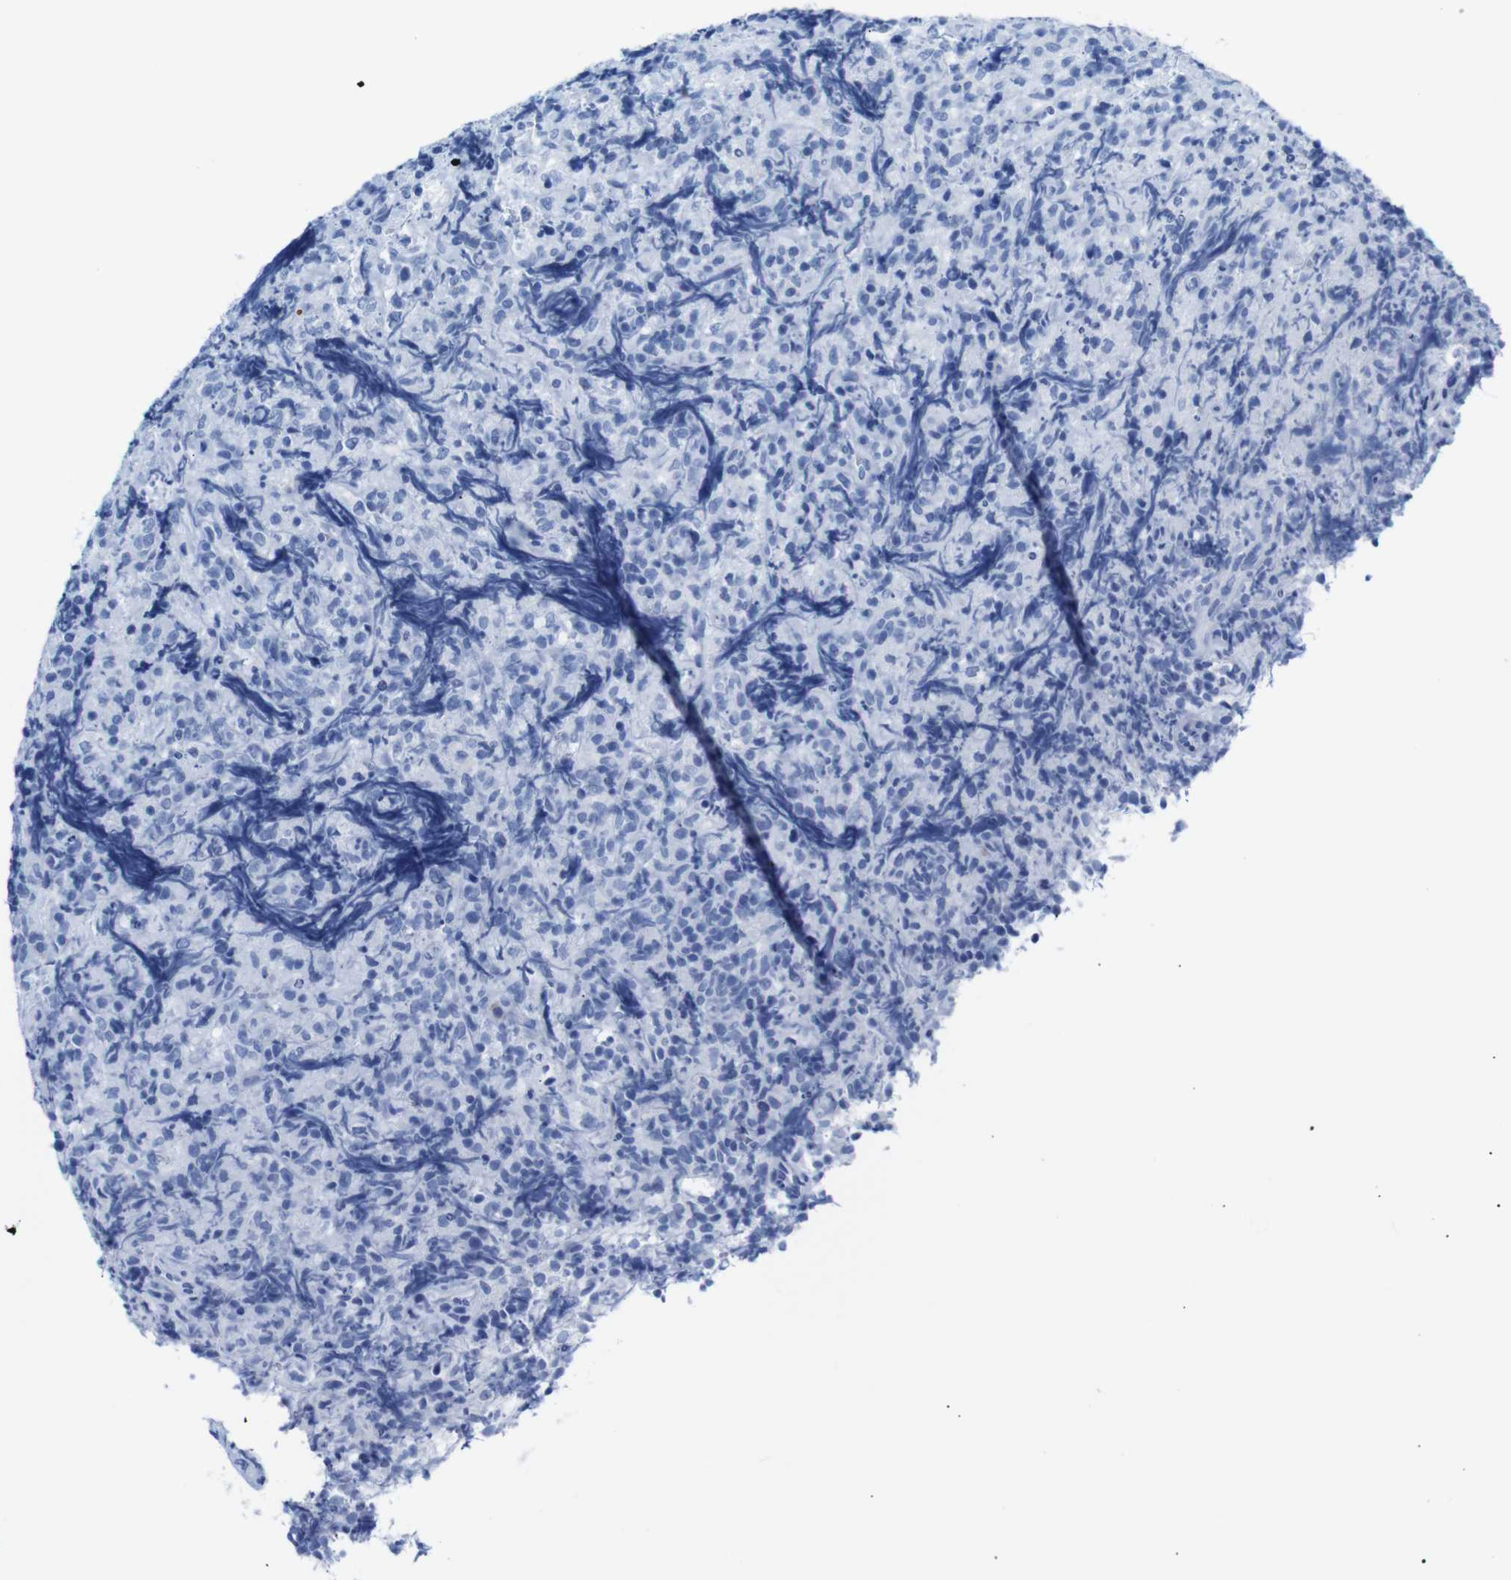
{"staining": {"intensity": "negative", "quantity": "none", "location": "none"}, "tissue": "lymphoma", "cell_type": "Tumor cells", "image_type": "cancer", "snomed": [{"axis": "morphology", "description": "Malignant lymphoma, non-Hodgkin's type, High grade"}, {"axis": "topography", "description": "Tonsil"}], "caption": "Immunohistochemistry (IHC) photomicrograph of neoplastic tissue: lymphoma stained with DAB (3,3'-diaminobenzidine) shows no significant protein expression in tumor cells.", "gene": "ERVMER34-1", "patient": {"sex": "female", "age": 36}}